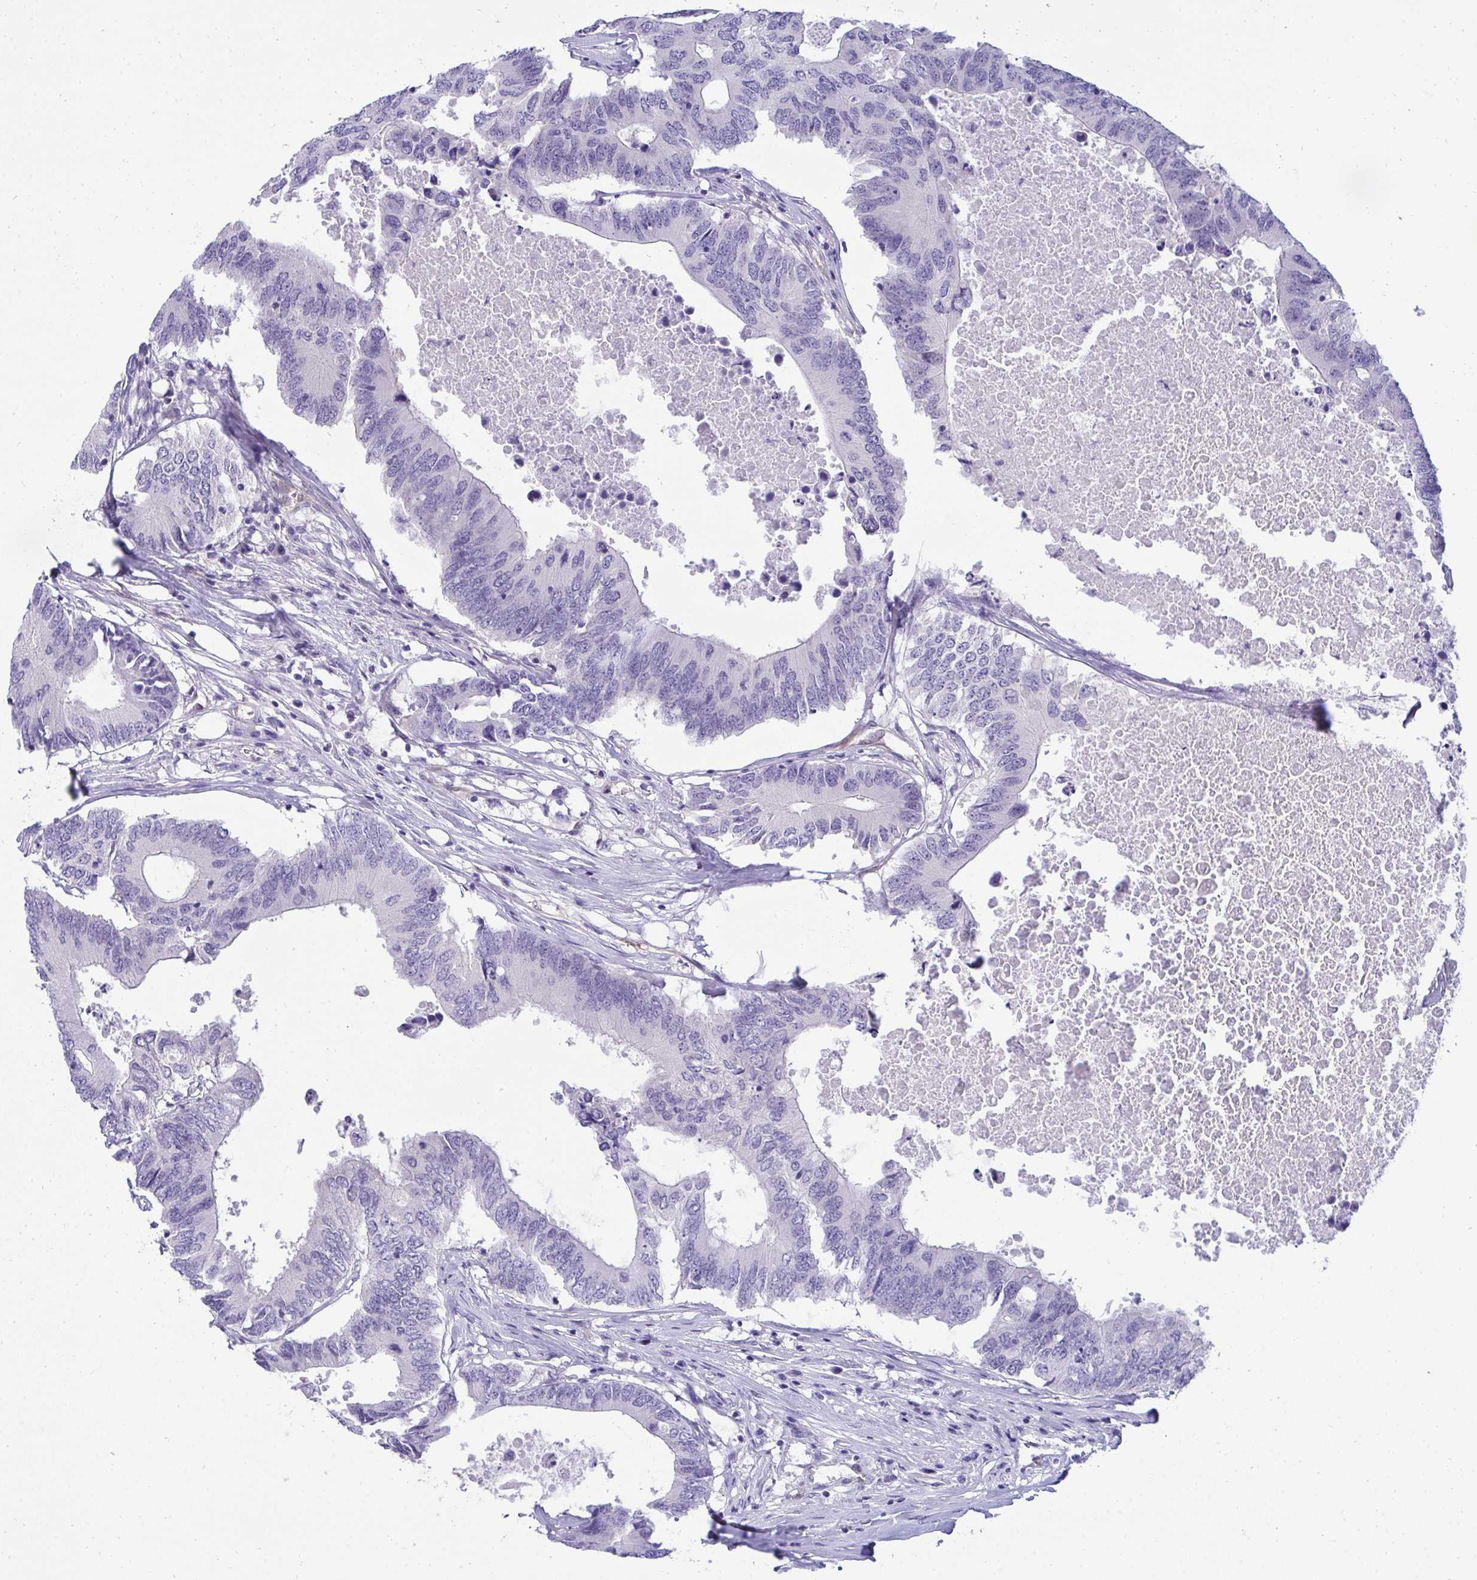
{"staining": {"intensity": "negative", "quantity": "none", "location": "none"}, "tissue": "colorectal cancer", "cell_type": "Tumor cells", "image_type": "cancer", "snomed": [{"axis": "morphology", "description": "Adenocarcinoma, NOS"}, {"axis": "topography", "description": "Colon"}], "caption": "Tumor cells show no significant protein staining in adenocarcinoma (colorectal).", "gene": "PGM2L1", "patient": {"sex": "male", "age": 71}}